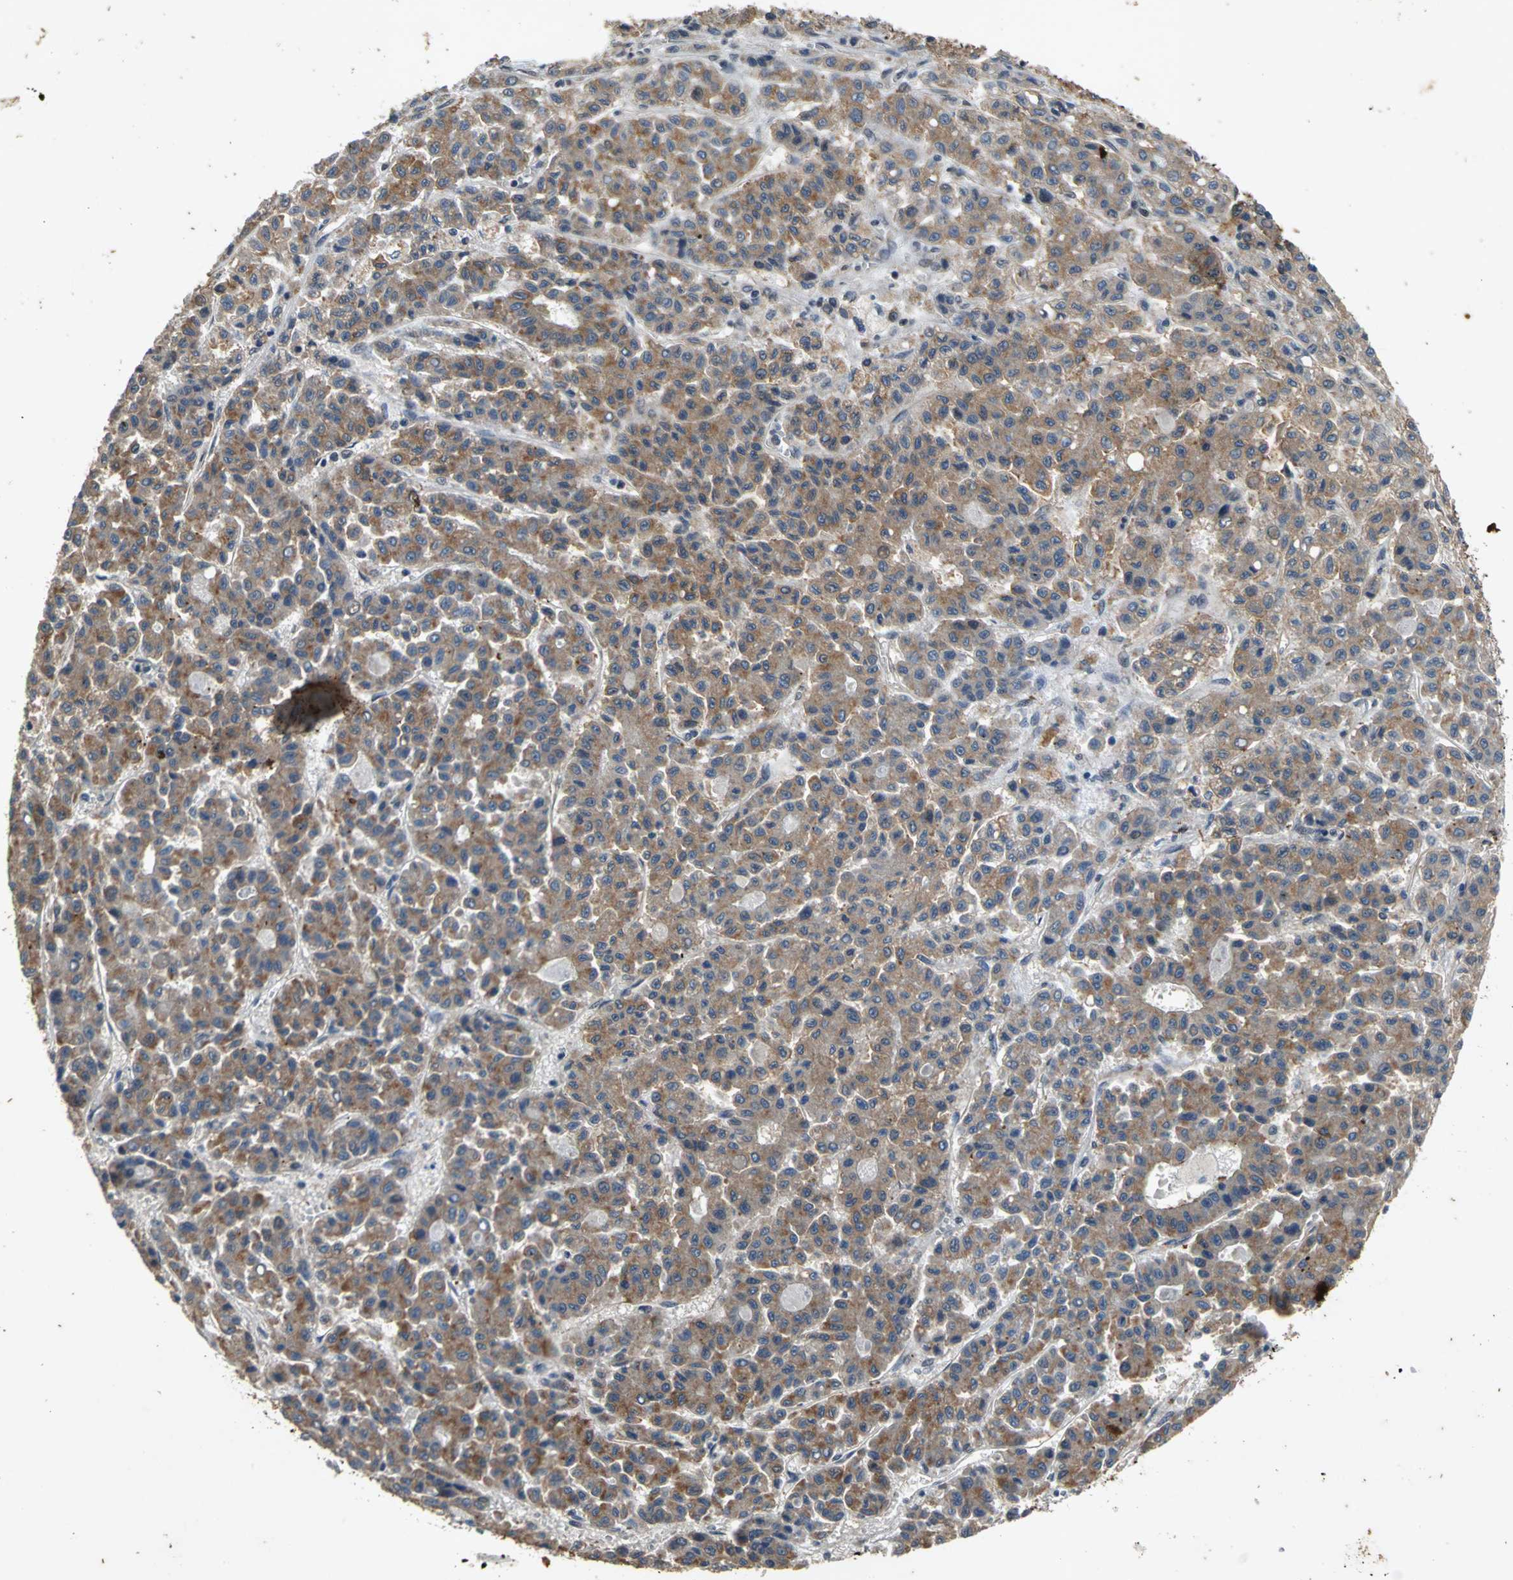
{"staining": {"intensity": "weak", "quantity": ">75%", "location": "cytoplasmic/membranous"}, "tissue": "liver cancer", "cell_type": "Tumor cells", "image_type": "cancer", "snomed": [{"axis": "morphology", "description": "Carcinoma, Hepatocellular, NOS"}, {"axis": "topography", "description": "Liver"}], "caption": "Immunohistochemical staining of hepatocellular carcinoma (liver) displays weak cytoplasmic/membranous protein staining in about >75% of tumor cells.", "gene": "NOTCH3", "patient": {"sex": "male", "age": 70}}